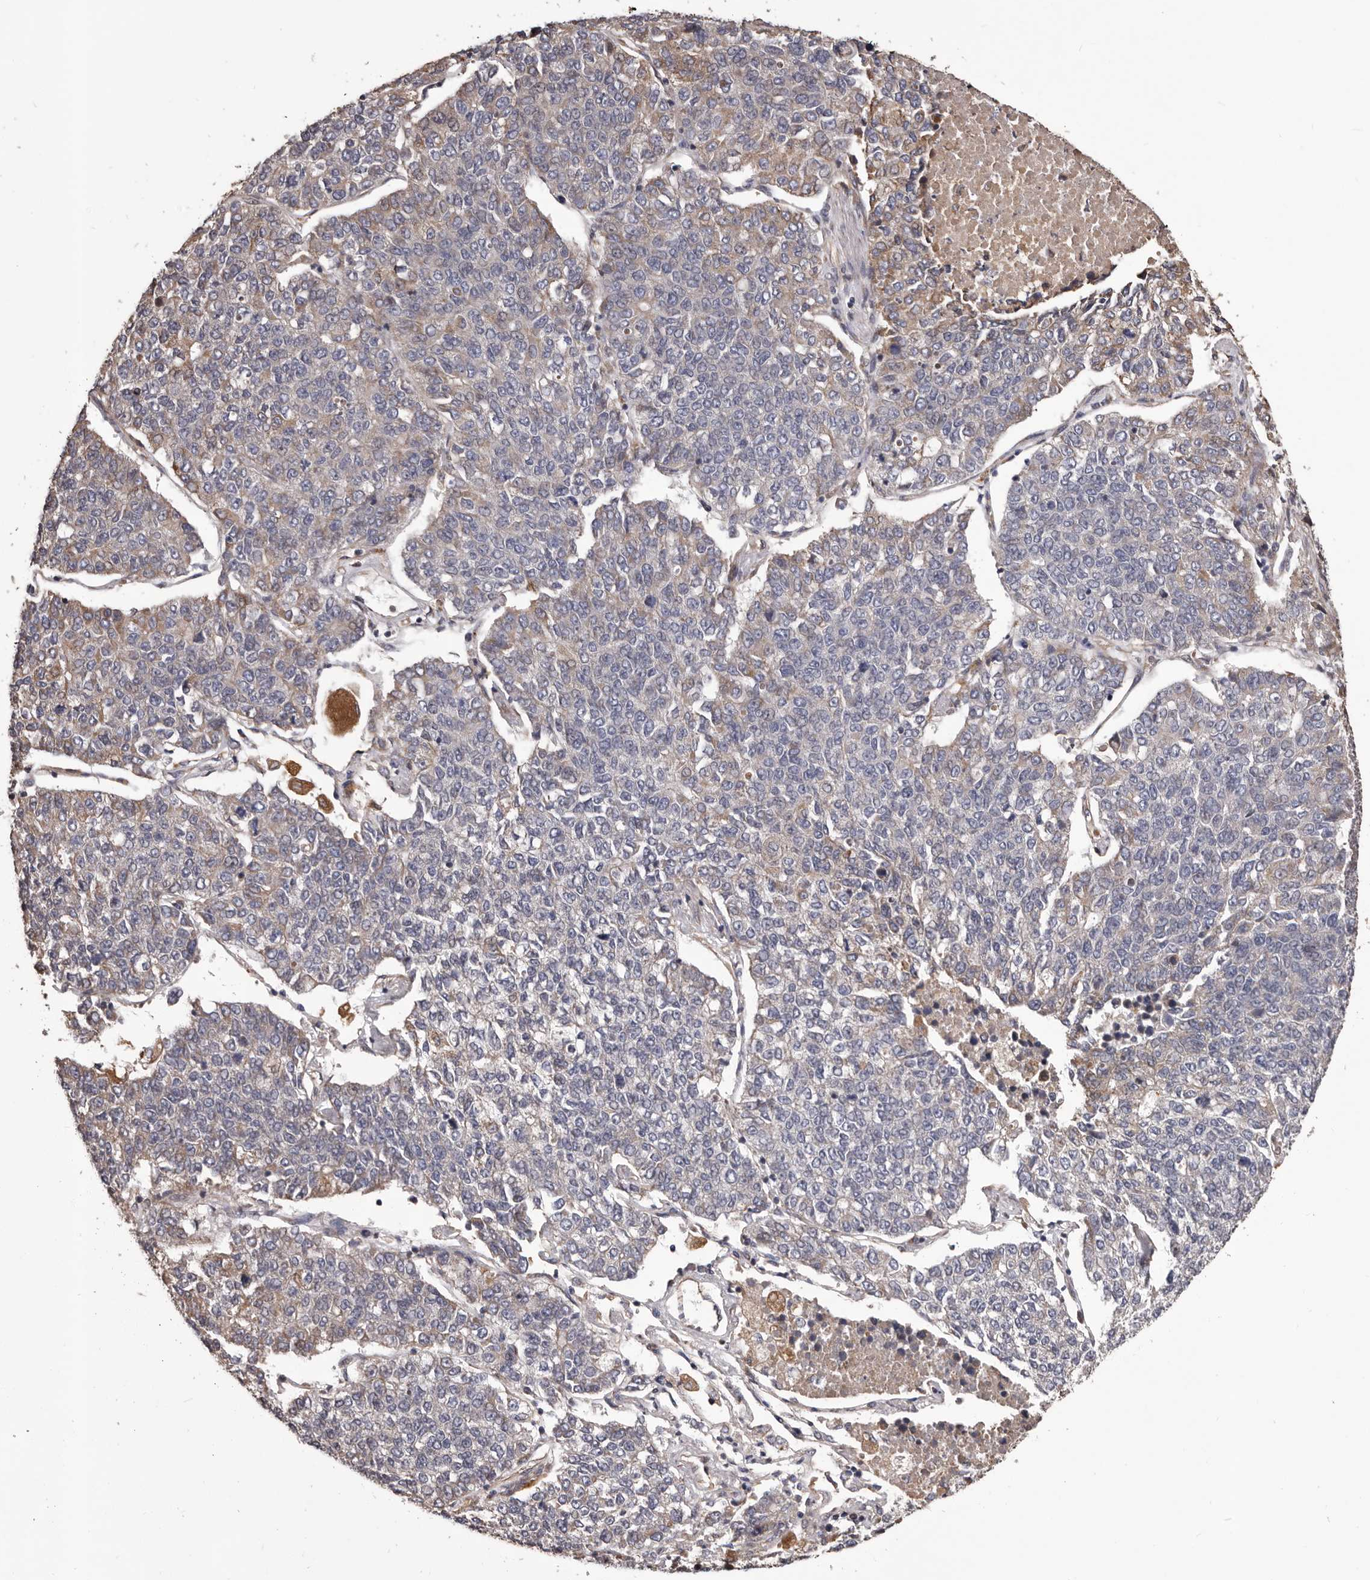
{"staining": {"intensity": "moderate", "quantity": "<25%", "location": "cytoplasmic/membranous"}, "tissue": "lung cancer", "cell_type": "Tumor cells", "image_type": "cancer", "snomed": [{"axis": "morphology", "description": "Adenocarcinoma, NOS"}, {"axis": "topography", "description": "Lung"}], "caption": "Tumor cells demonstrate moderate cytoplasmic/membranous expression in about <25% of cells in adenocarcinoma (lung). The staining was performed using DAB, with brown indicating positive protein expression. Nuclei are stained blue with hematoxylin.", "gene": "CEP104", "patient": {"sex": "male", "age": 49}}